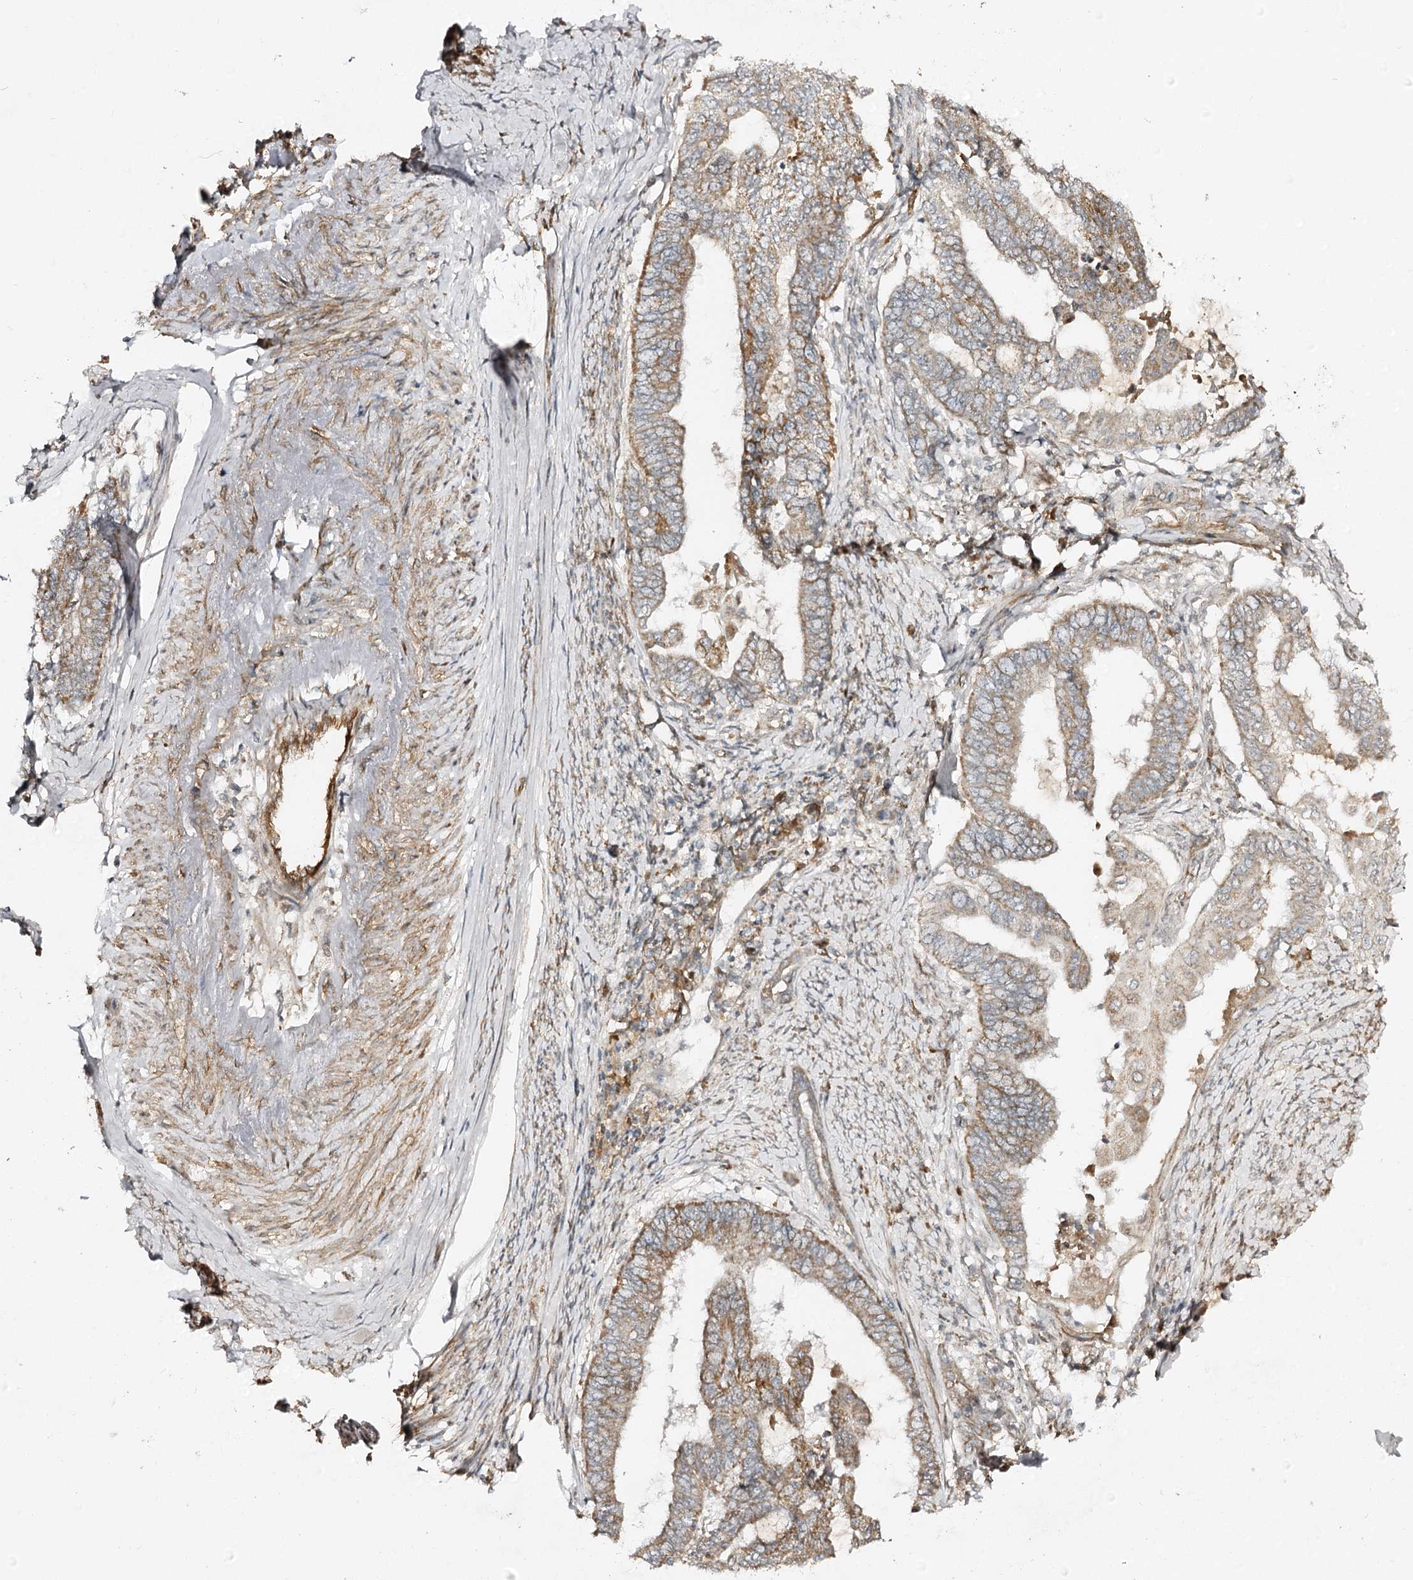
{"staining": {"intensity": "moderate", "quantity": "25%-75%", "location": "cytoplasmic/membranous"}, "tissue": "endometrial cancer", "cell_type": "Tumor cells", "image_type": "cancer", "snomed": [{"axis": "morphology", "description": "Adenocarcinoma, NOS"}, {"axis": "topography", "description": "Uterus"}, {"axis": "topography", "description": "Endometrium"}], "caption": "Adenocarcinoma (endometrial) stained for a protein (brown) displays moderate cytoplasmic/membranous positive expression in approximately 25%-75% of tumor cells.", "gene": "CBR4", "patient": {"sex": "female", "age": 70}}